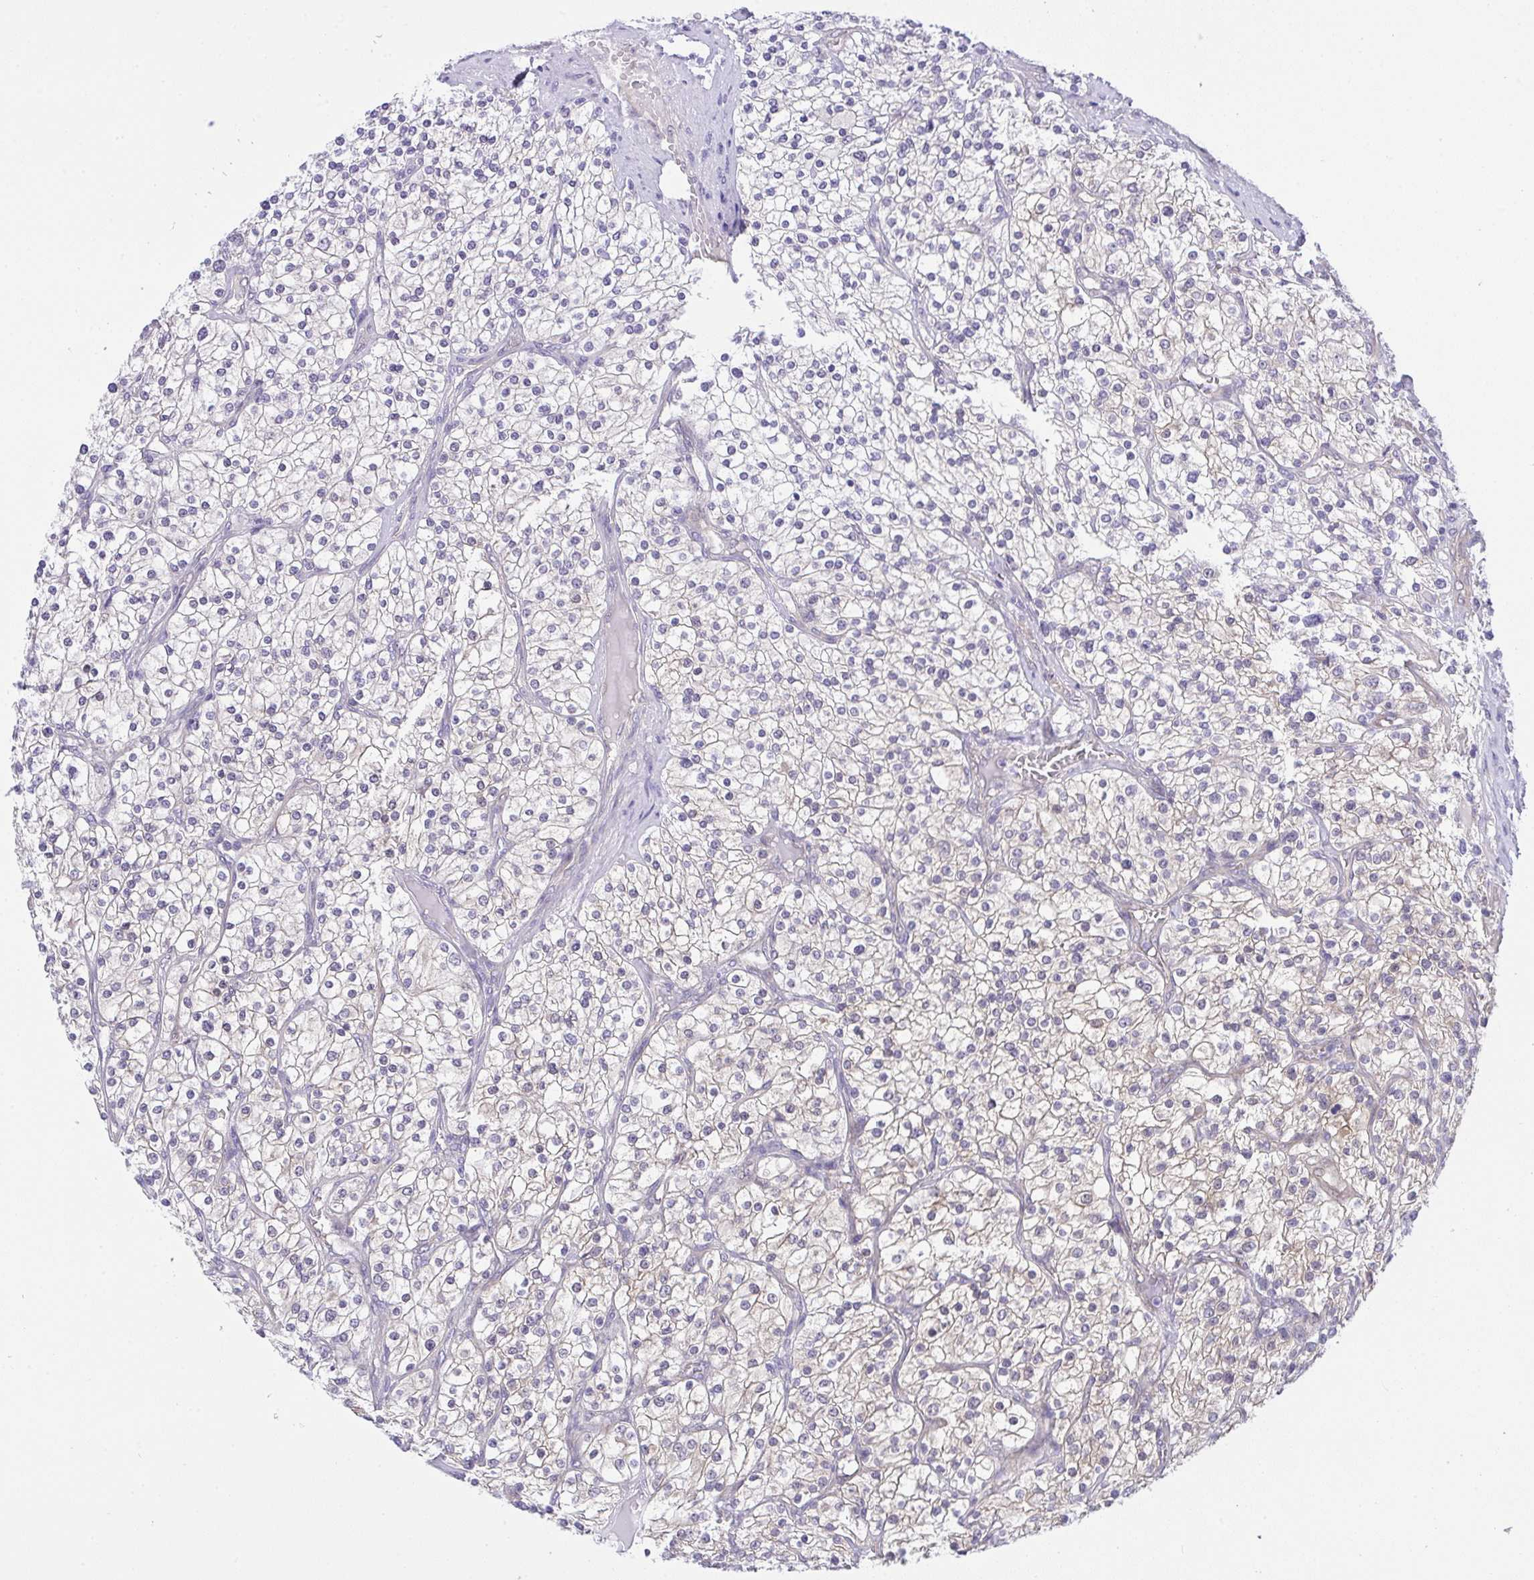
{"staining": {"intensity": "weak", "quantity": "<25%", "location": "cytoplasmic/membranous"}, "tissue": "renal cancer", "cell_type": "Tumor cells", "image_type": "cancer", "snomed": [{"axis": "morphology", "description": "Adenocarcinoma, NOS"}, {"axis": "topography", "description": "Kidney"}], "caption": "The histopathology image exhibits no significant expression in tumor cells of renal cancer.", "gene": "HOXD12", "patient": {"sex": "male", "age": 80}}